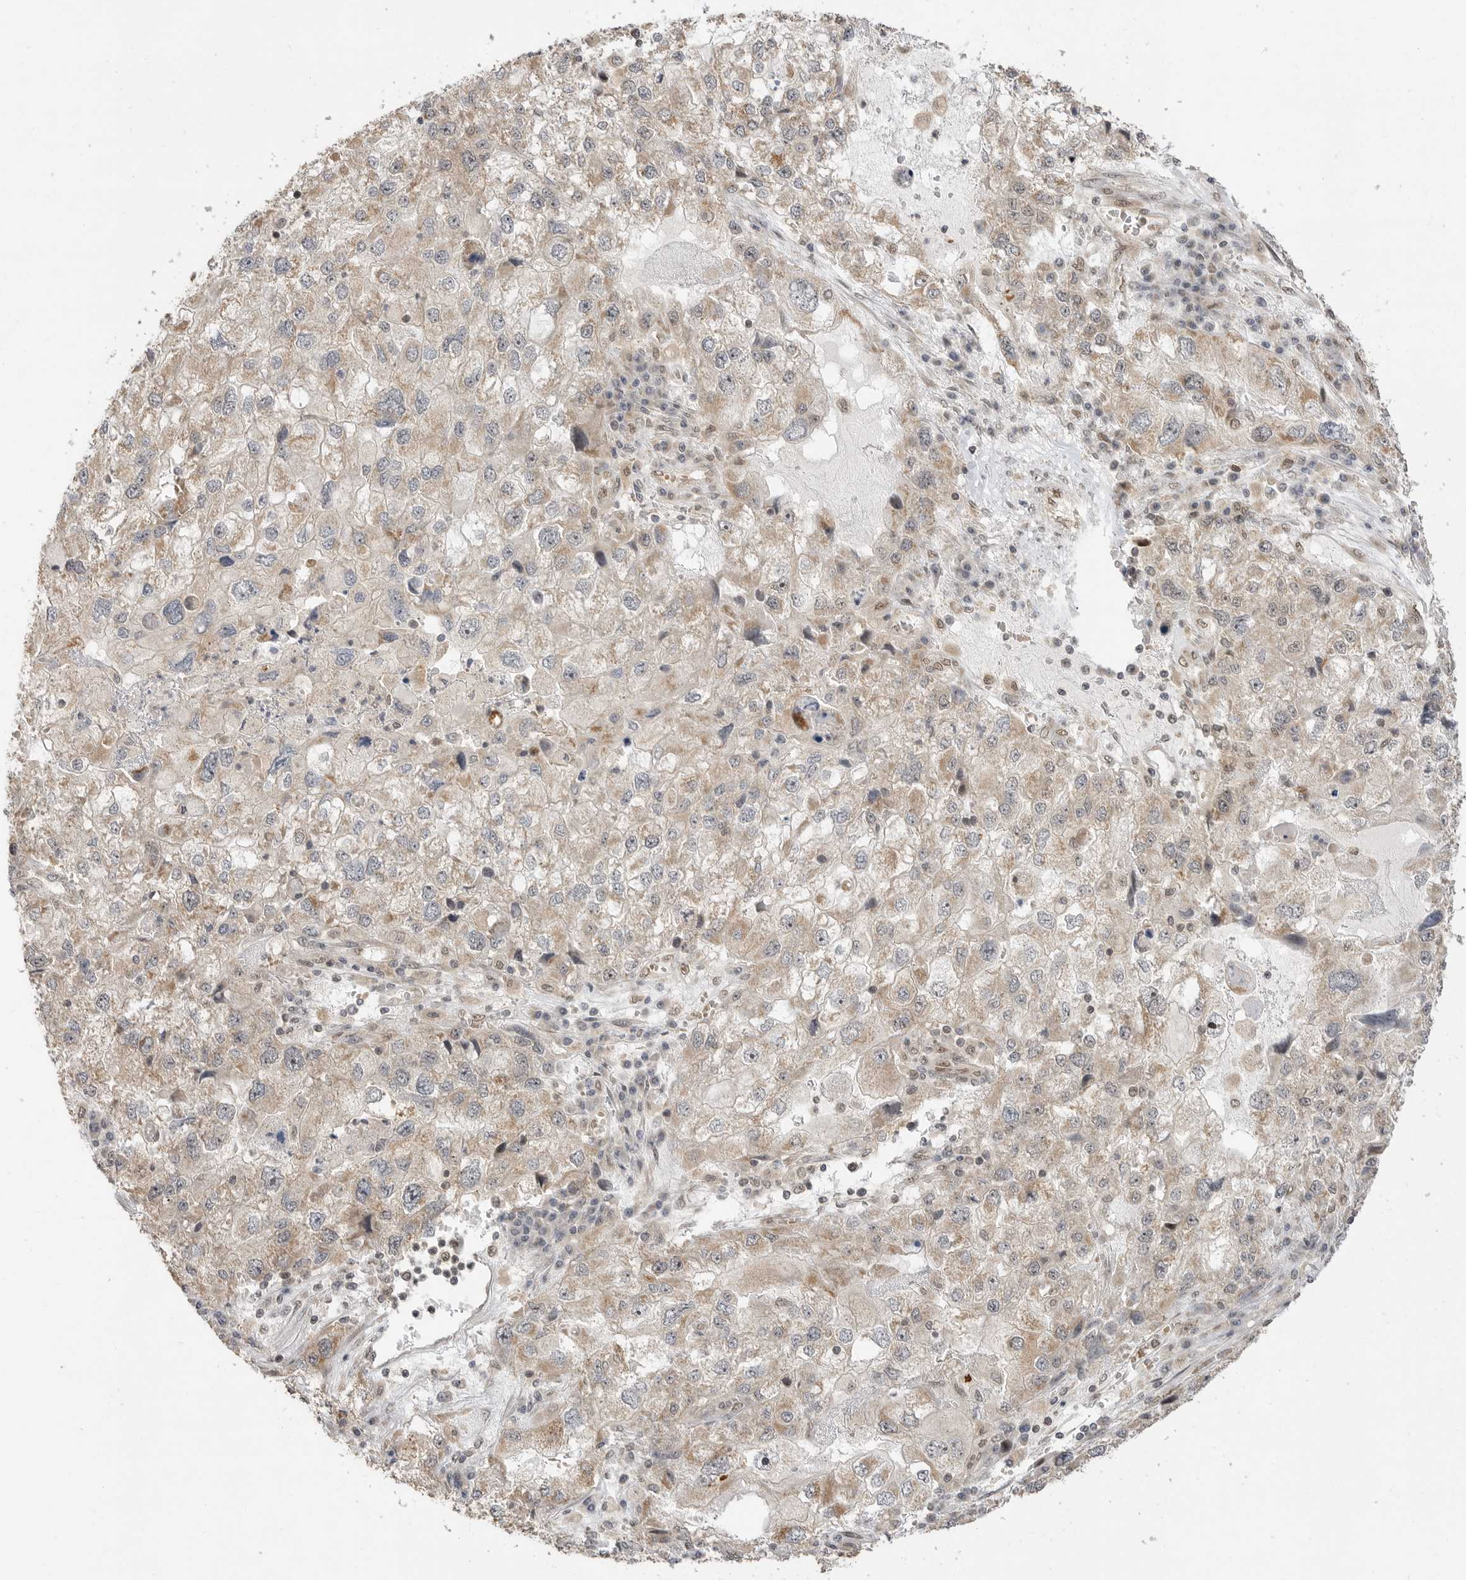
{"staining": {"intensity": "weak", "quantity": "25%-75%", "location": "cytoplasmic/membranous"}, "tissue": "endometrial cancer", "cell_type": "Tumor cells", "image_type": "cancer", "snomed": [{"axis": "morphology", "description": "Adenocarcinoma, NOS"}, {"axis": "topography", "description": "Endometrium"}], "caption": "The photomicrograph reveals a brown stain indicating the presence of a protein in the cytoplasmic/membranous of tumor cells in endometrial adenocarcinoma.", "gene": "ALKAL1", "patient": {"sex": "female", "age": 49}}